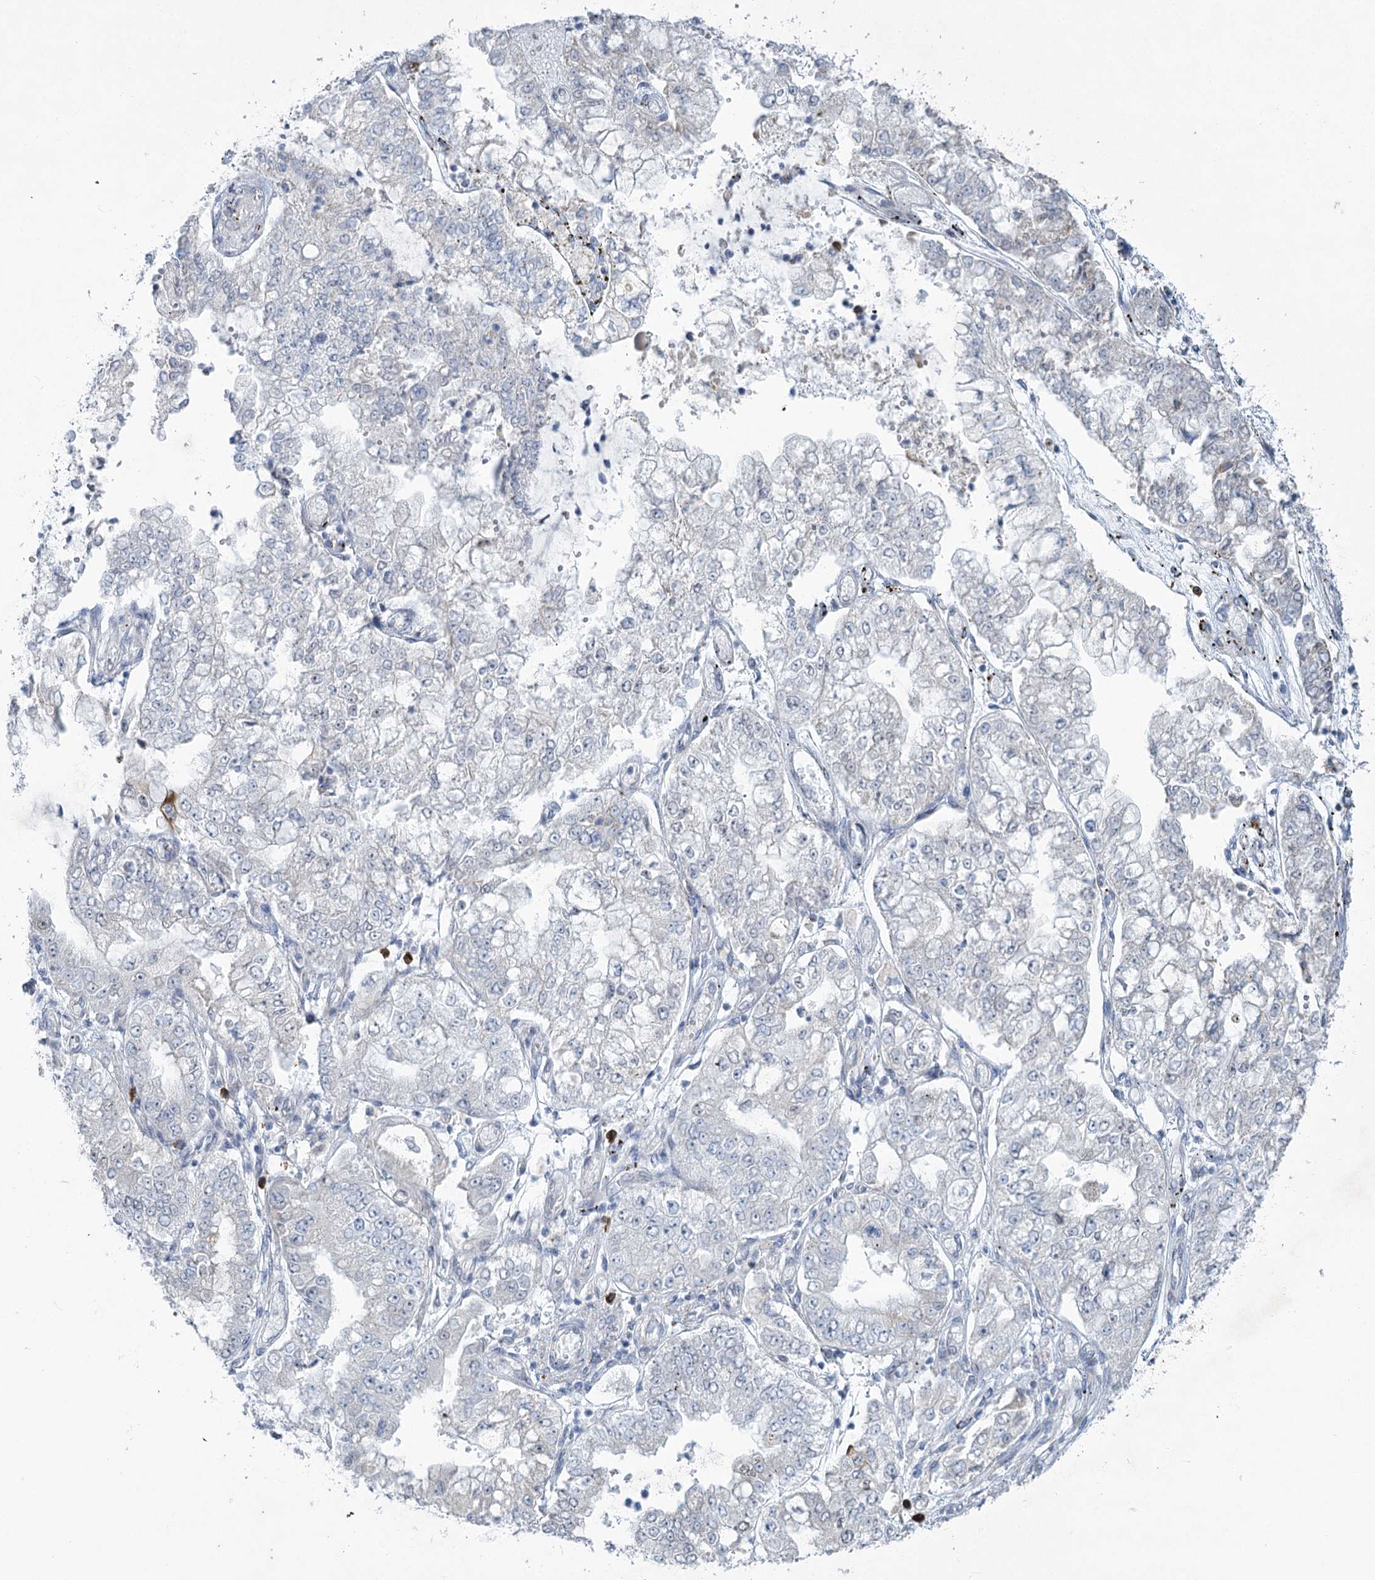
{"staining": {"intensity": "negative", "quantity": "none", "location": "none"}, "tissue": "stomach cancer", "cell_type": "Tumor cells", "image_type": "cancer", "snomed": [{"axis": "morphology", "description": "Adenocarcinoma, NOS"}, {"axis": "topography", "description": "Stomach"}], "caption": "Human stomach adenocarcinoma stained for a protein using immunohistochemistry (IHC) demonstrates no positivity in tumor cells.", "gene": "ABITRAM", "patient": {"sex": "male", "age": 76}}